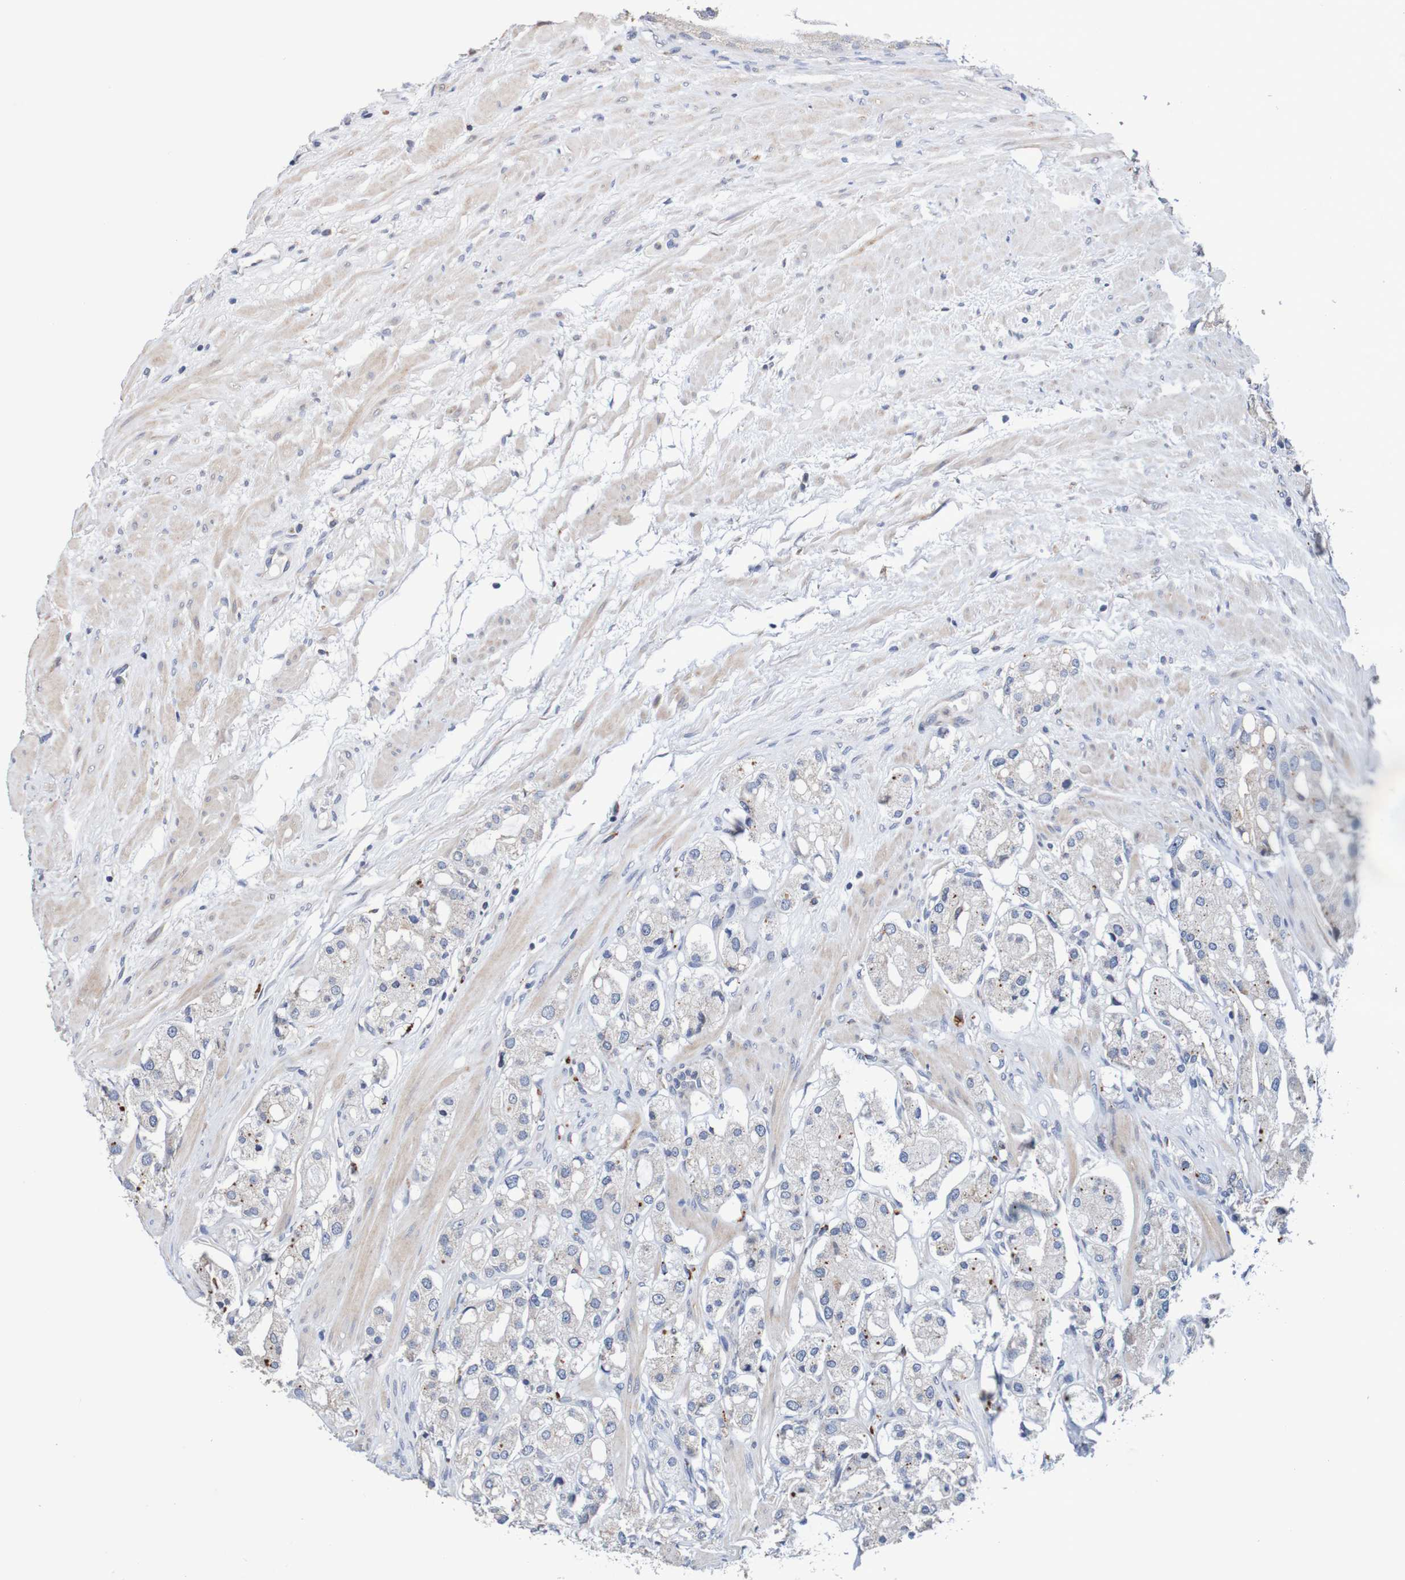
{"staining": {"intensity": "negative", "quantity": "none", "location": "none"}, "tissue": "prostate cancer", "cell_type": "Tumor cells", "image_type": "cancer", "snomed": [{"axis": "morphology", "description": "Adenocarcinoma, High grade"}, {"axis": "topography", "description": "Prostate"}], "caption": "This is a micrograph of IHC staining of adenocarcinoma (high-grade) (prostate), which shows no expression in tumor cells.", "gene": "FIBP", "patient": {"sex": "male", "age": 65}}